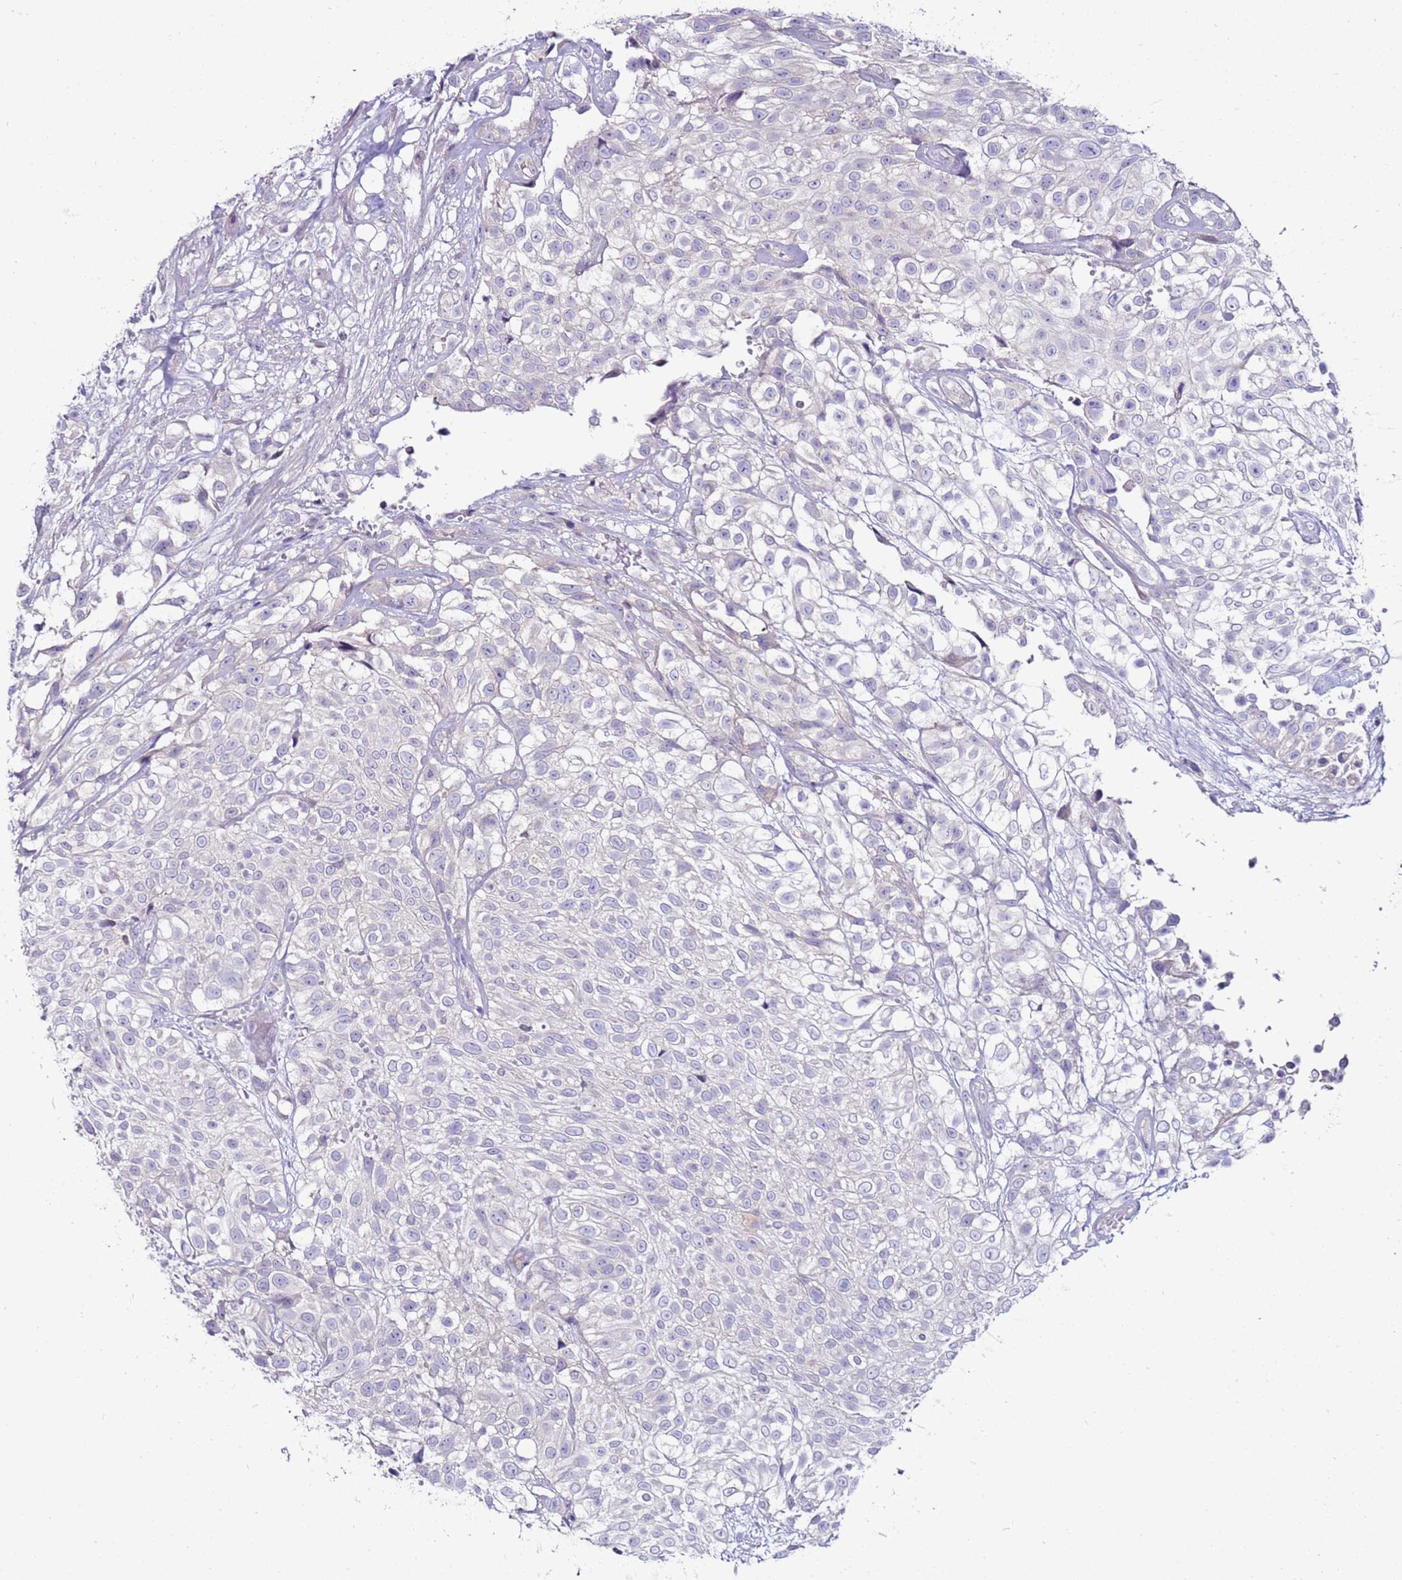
{"staining": {"intensity": "negative", "quantity": "none", "location": "none"}, "tissue": "urothelial cancer", "cell_type": "Tumor cells", "image_type": "cancer", "snomed": [{"axis": "morphology", "description": "Urothelial carcinoma, High grade"}, {"axis": "topography", "description": "Urinary bladder"}], "caption": "Immunohistochemistry micrograph of human urothelial cancer stained for a protein (brown), which exhibits no staining in tumor cells.", "gene": "GPN3", "patient": {"sex": "male", "age": 56}}